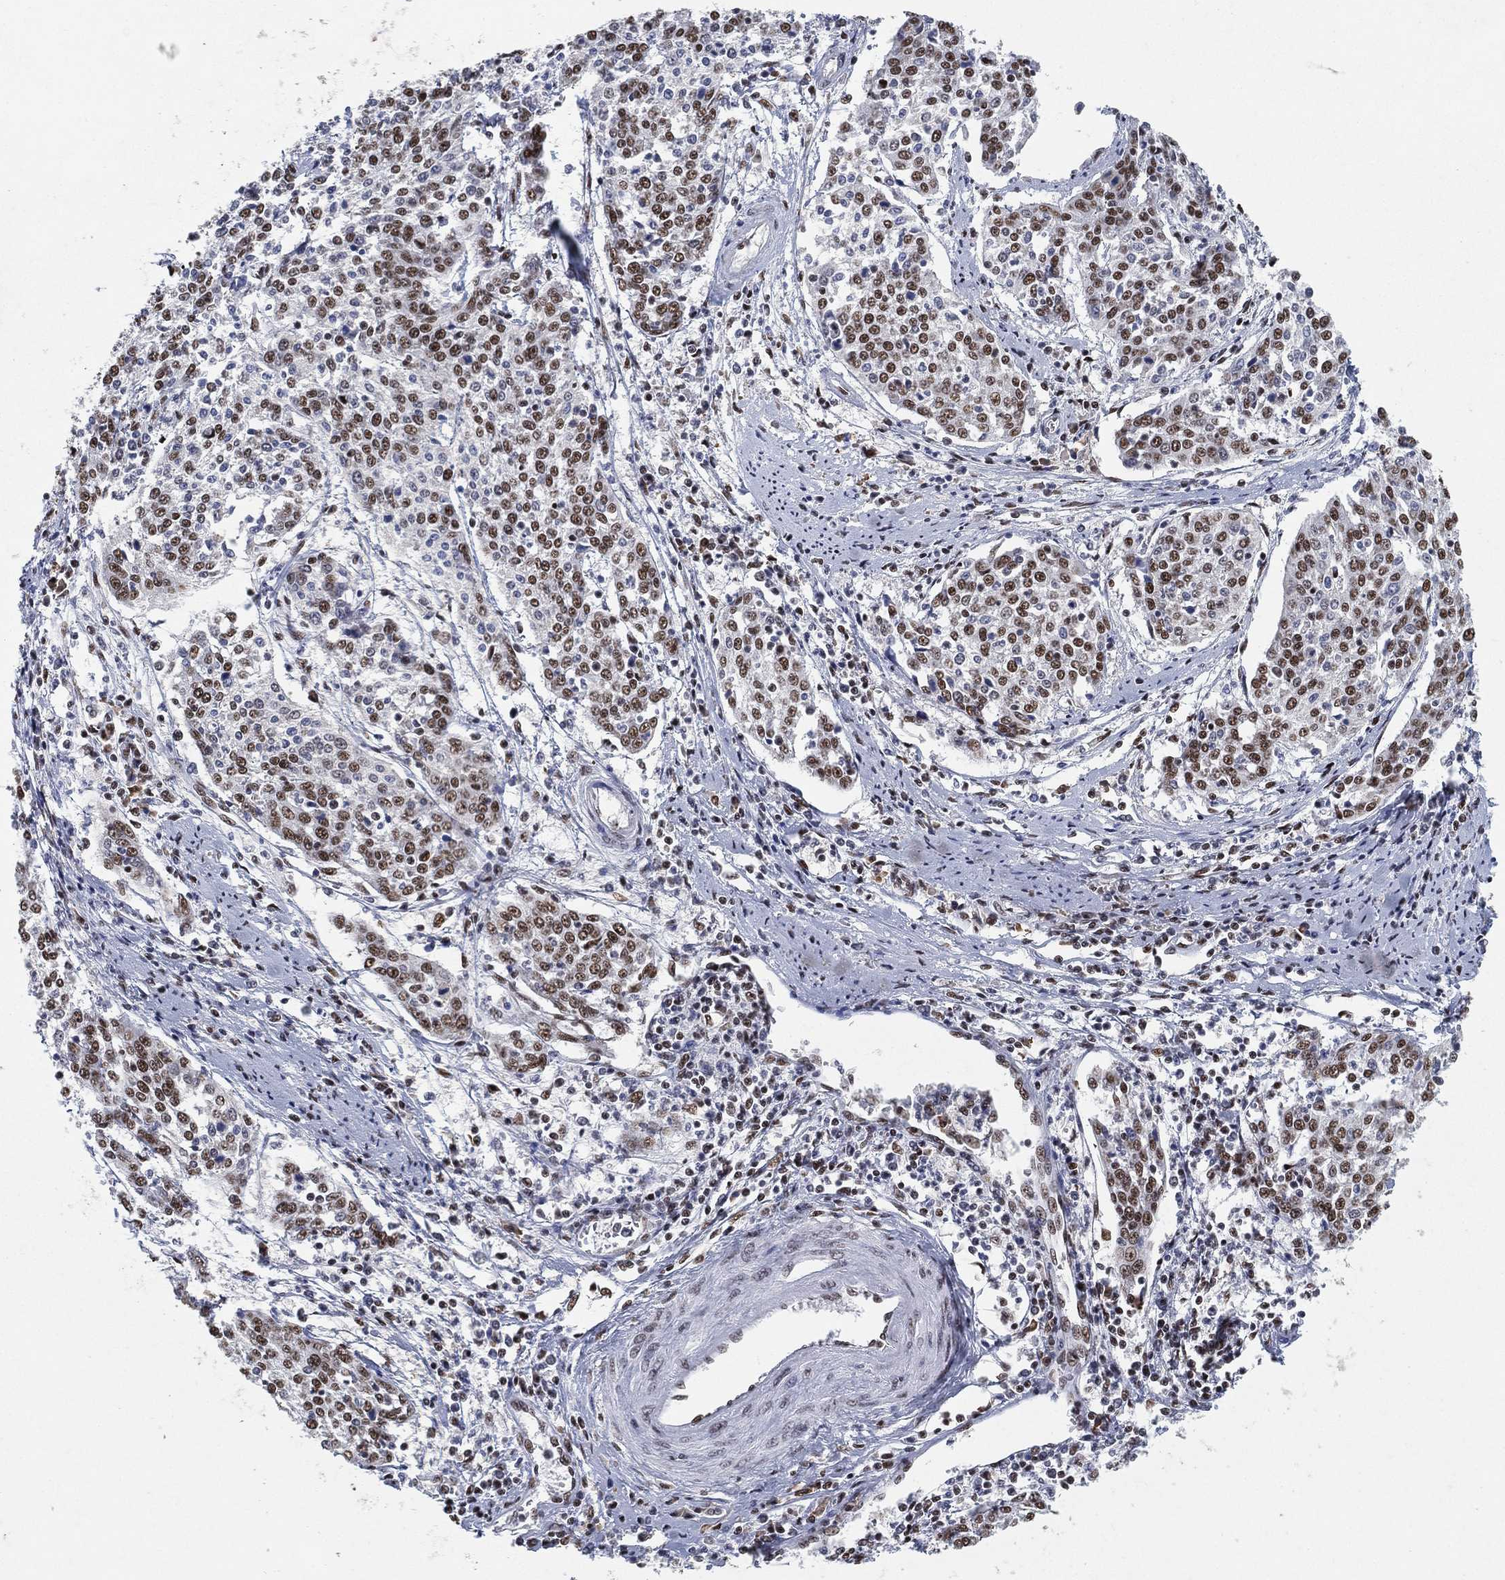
{"staining": {"intensity": "moderate", "quantity": "<25%", "location": "nuclear"}, "tissue": "cervical cancer", "cell_type": "Tumor cells", "image_type": "cancer", "snomed": [{"axis": "morphology", "description": "Squamous cell carcinoma, NOS"}, {"axis": "topography", "description": "Cervix"}], "caption": "Immunohistochemical staining of cervical cancer reveals low levels of moderate nuclear protein staining in about <25% of tumor cells.", "gene": "DDX27", "patient": {"sex": "female", "age": 41}}